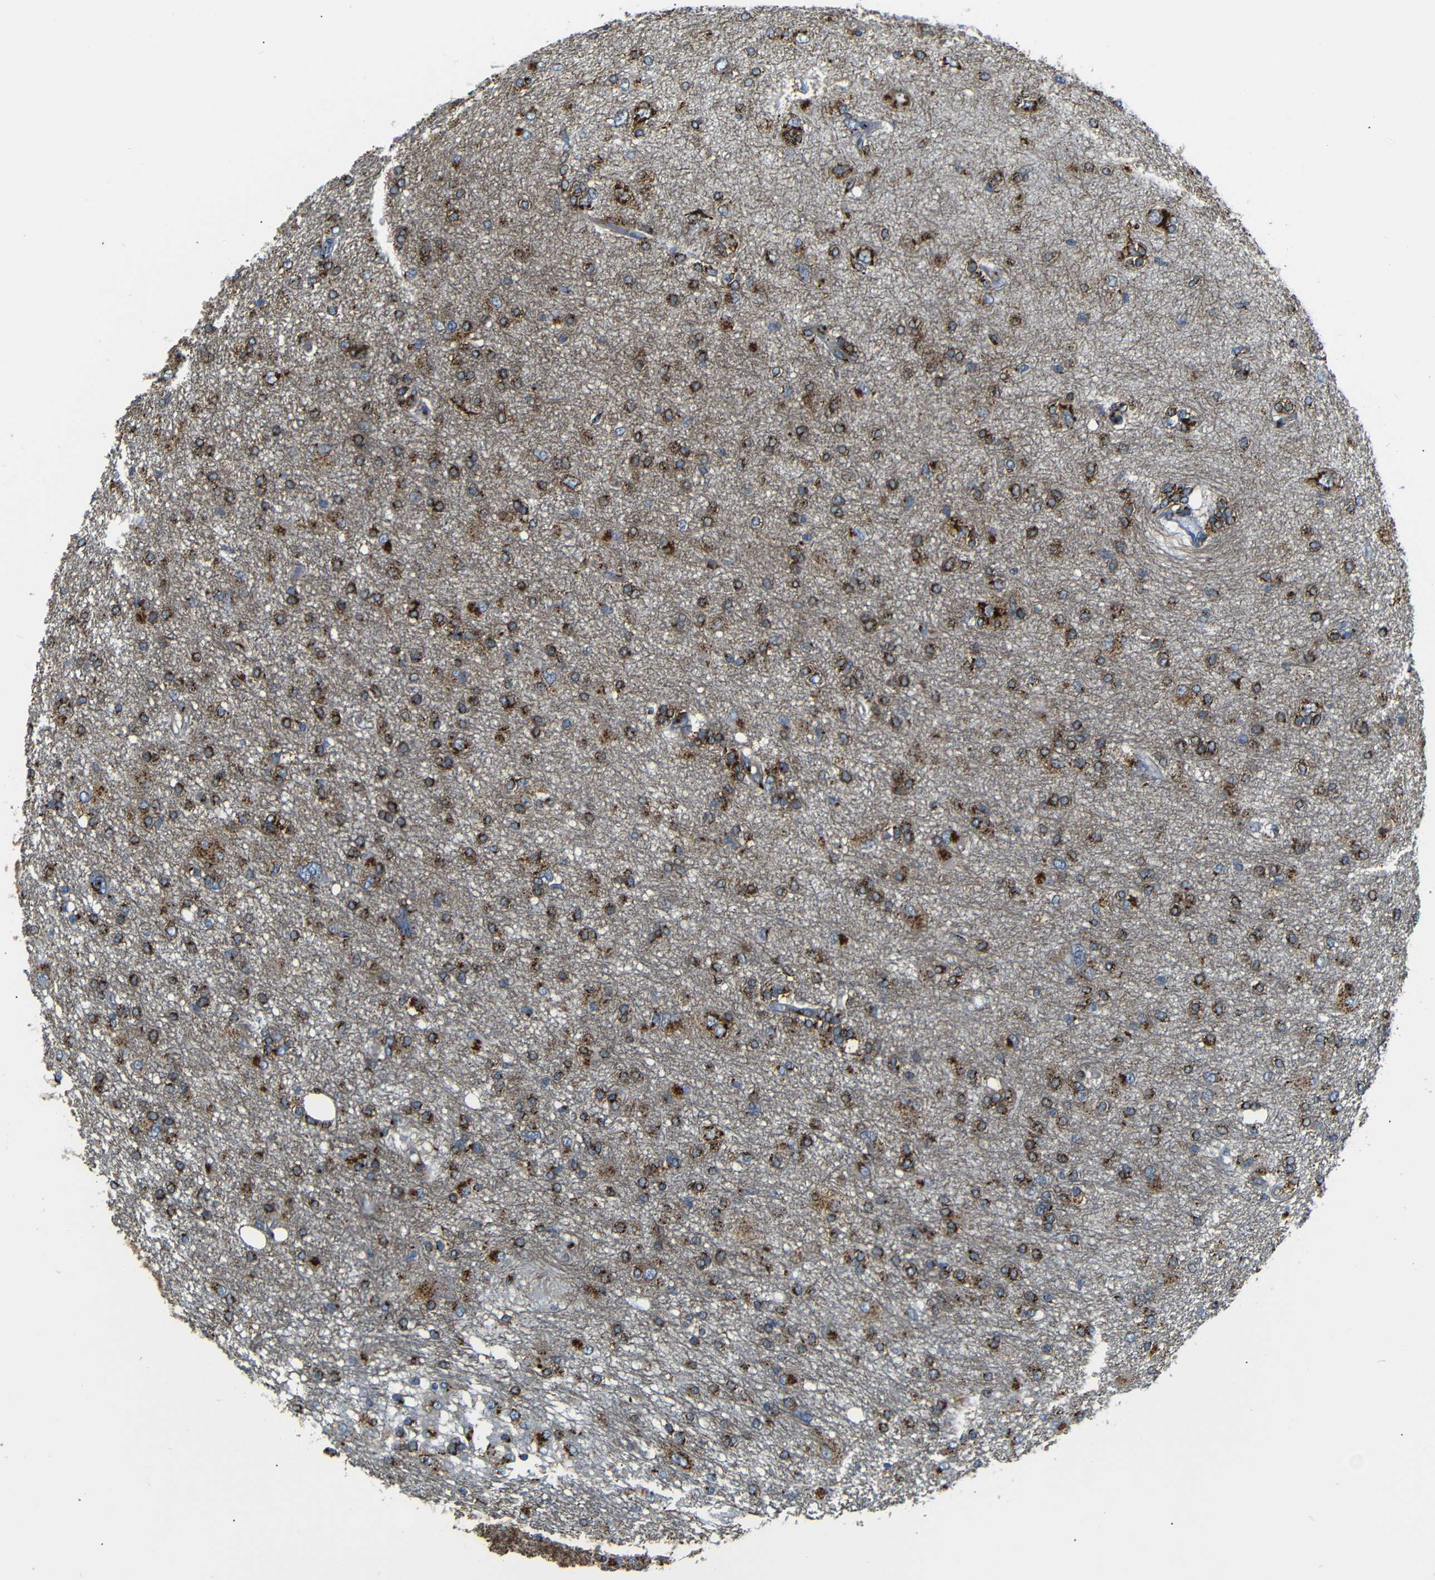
{"staining": {"intensity": "strong", "quantity": ">75%", "location": "cytoplasmic/membranous"}, "tissue": "glioma", "cell_type": "Tumor cells", "image_type": "cancer", "snomed": [{"axis": "morphology", "description": "Glioma, malignant, High grade"}, {"axis": "topography", "description": "Brain"}], "caption": "Human malignant high-grade glioma stained with a brown dye shows strong cytoplasmic/membranous positive staining in about >75% of tumor cells.", "gene": "TGOLN2", "patient": {"sex": "female", "age": 59}}